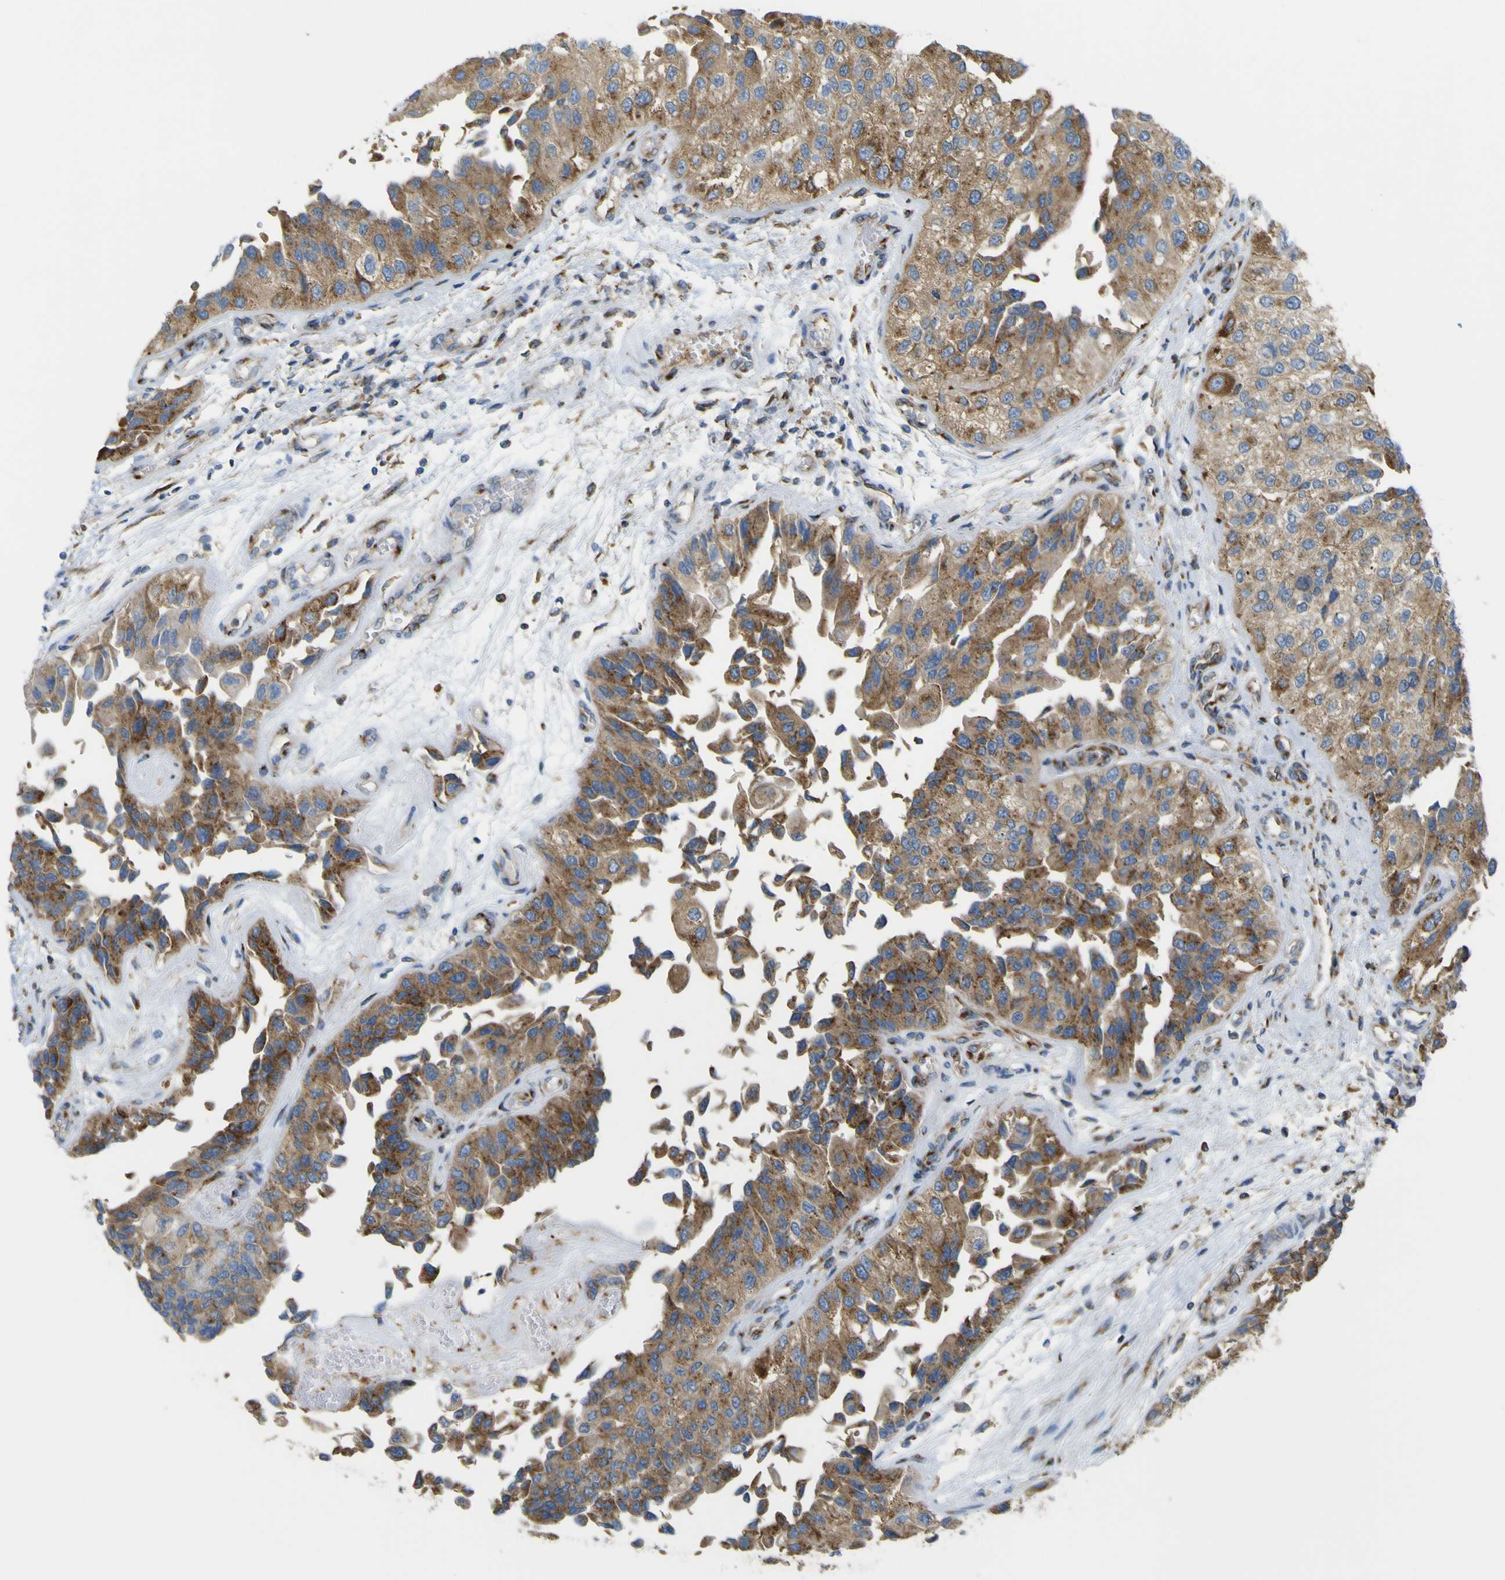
{"staining": {"intensity": "moderate", "quantity": ">75%", "location": "cytoplasmic/membranous"}, "tissue": "urothelial cancer", "cell_type": "Tumor cells", "image_type": "cancer", "snomed": [{"axis": "morphology", "description": "Urothelial carcinoma, High grade"}, {"axis": "topography", "description": "Kidney"}, {"axis": "topography", "description": "Urinary bladder"}], "caption": "The histopathology image demonstrates a brown stain indicating the presence of a protein in the cytoplasmic/membranous of tumor cells in urothelial cancer.", "gene": "IGF2R", "patient": {"sex": "male", "age": 77}}